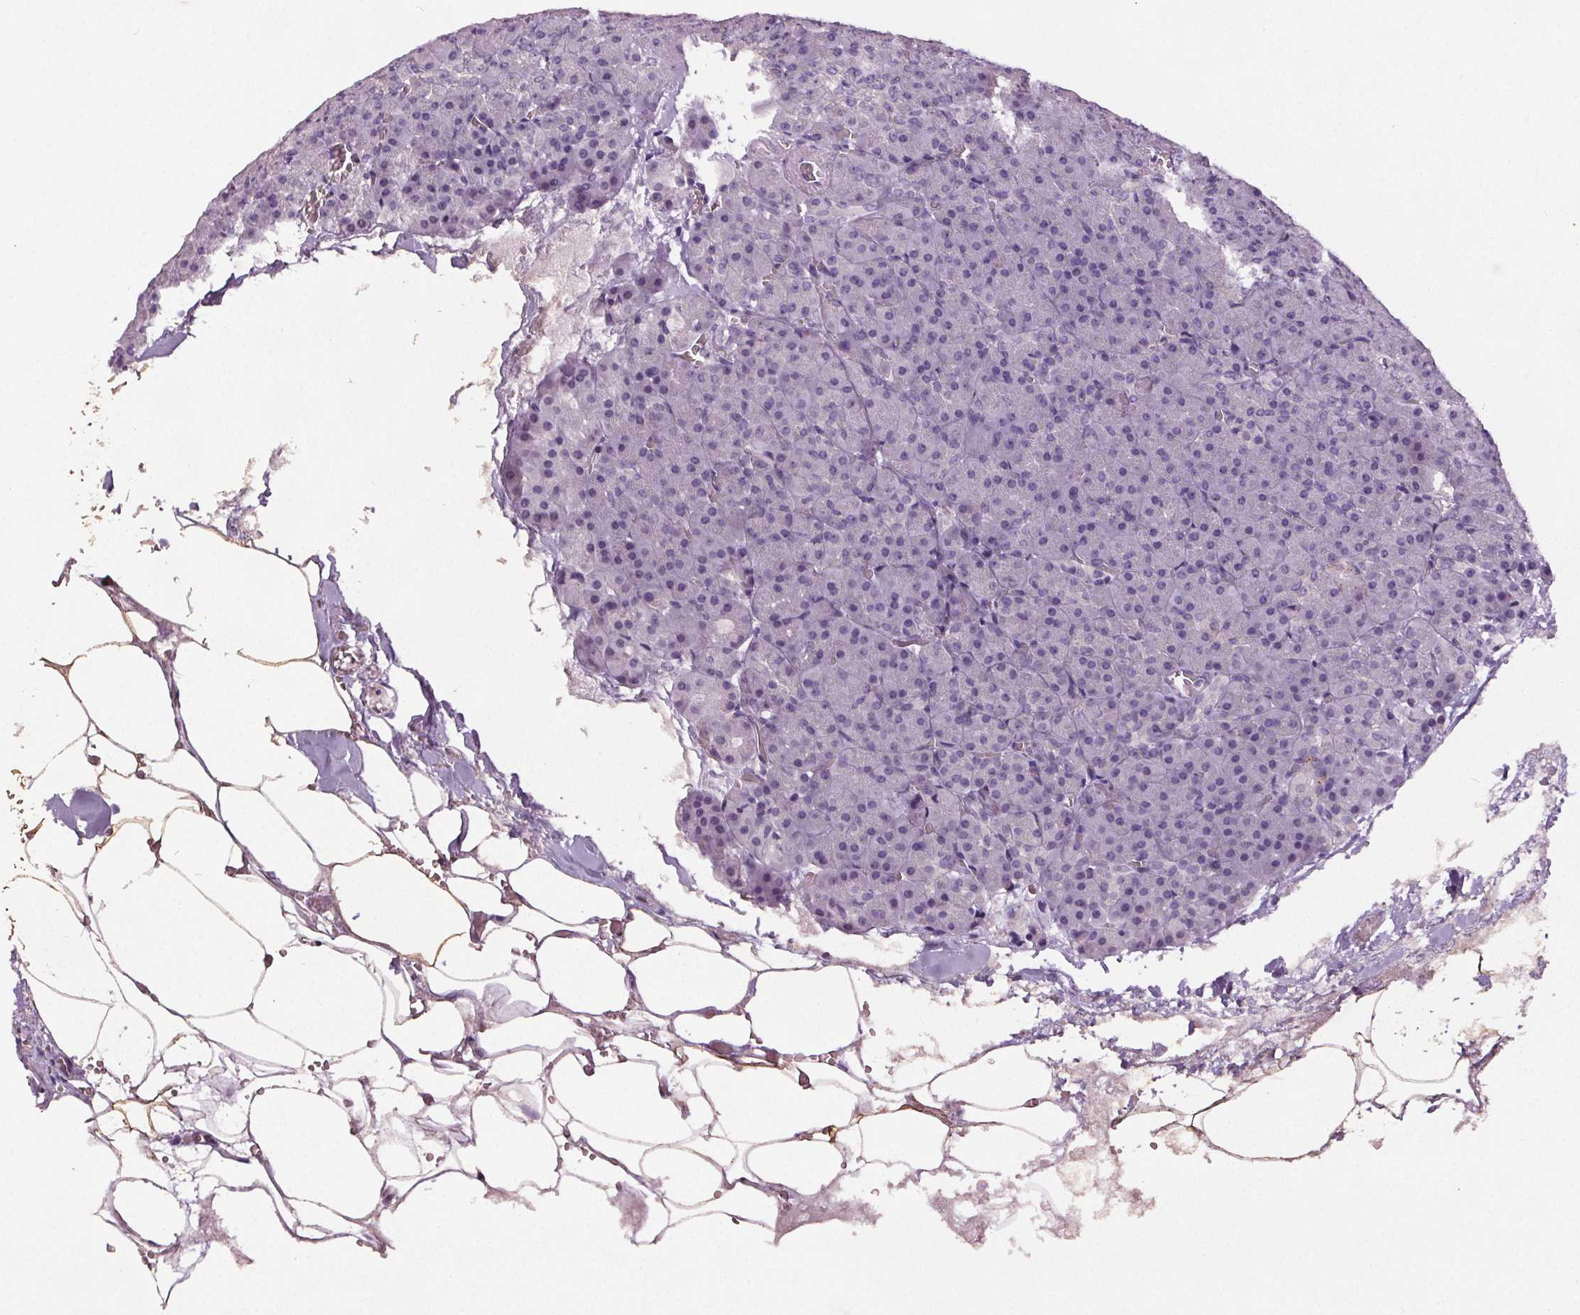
{"staining": {"intensity": "negative", "quantity": "none", "location": "none"}, "tissue": "pancreas", "cell_type": "Exocrine glandular cells", "image_type": "normal", "snomed": [{"axis": "morphology", "description": "Normal tissue, NOS"}, {"axis": "topography", "description": "Pancreas"}], "caption": "Pancreas was stained to show a protein in brown. There is no significant expression in exocrine glandular cells.", "gene": "GPIHBP1", "patient": {"sex": "female", "age": 74}}